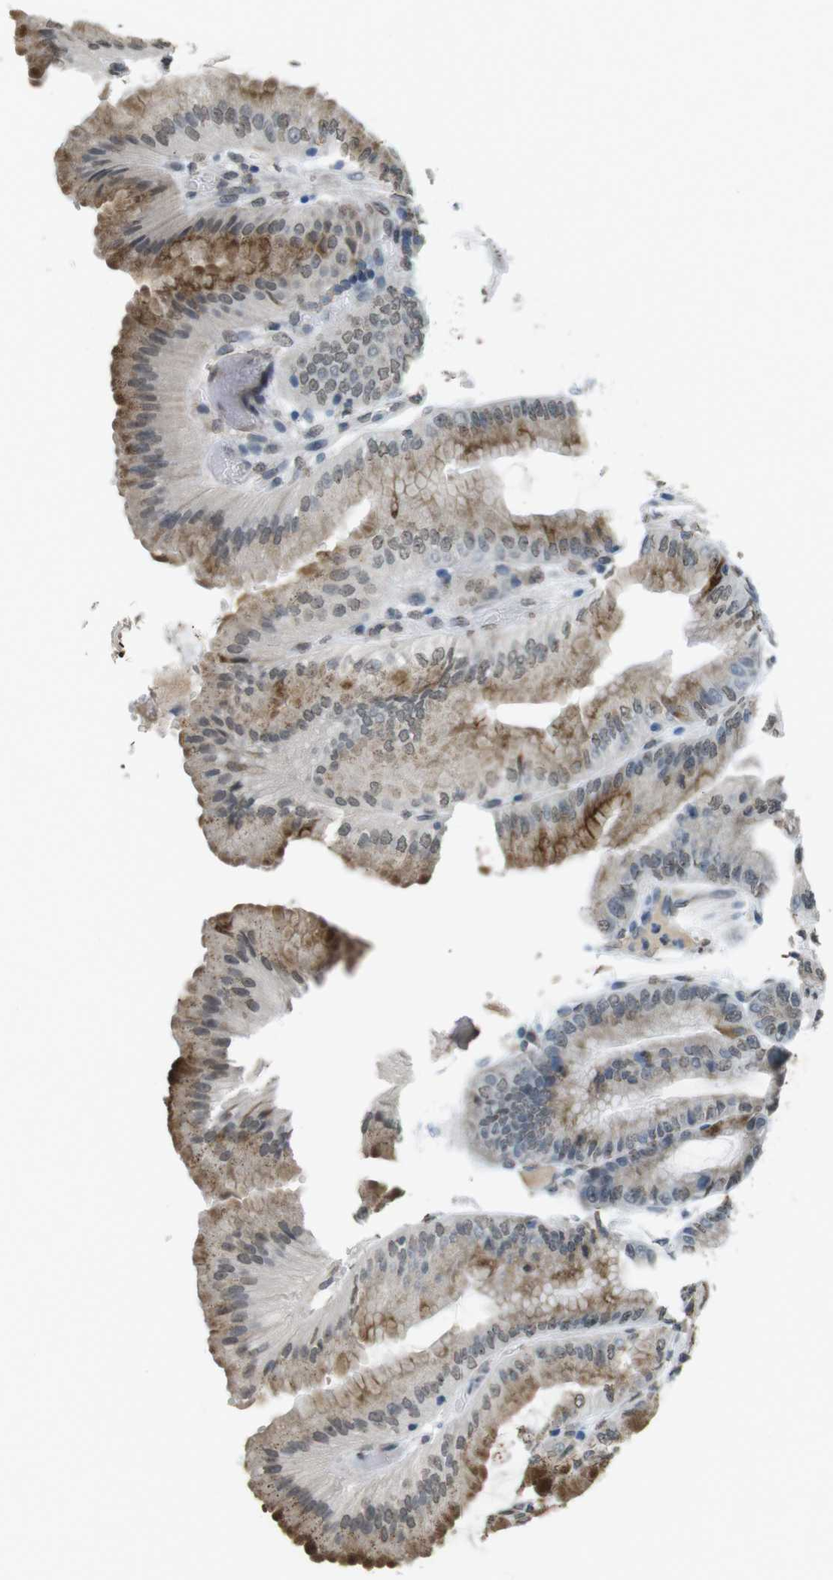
{"staining": {"intensity": "strong", "quantity": "25%-75%", "location": "cytoplasmic/membranous"}, "tissue": "stomach", "cell_type": "Glandular cells", "image_type": "normal", "snomed": [{"axis": "morphology", "description": "Normal tissue, NOS"}, {"axis": "topography", "description": "Stomach, lower"}], "caption": "High-power microscopy captured an IHC photomicrograph of benign stomach, revealing strong cytoplasmic/membranous staining in about 25%-75% of glandular cells.", "gene": "FZD10", "patient": {"sex": "male", "age": 71}}